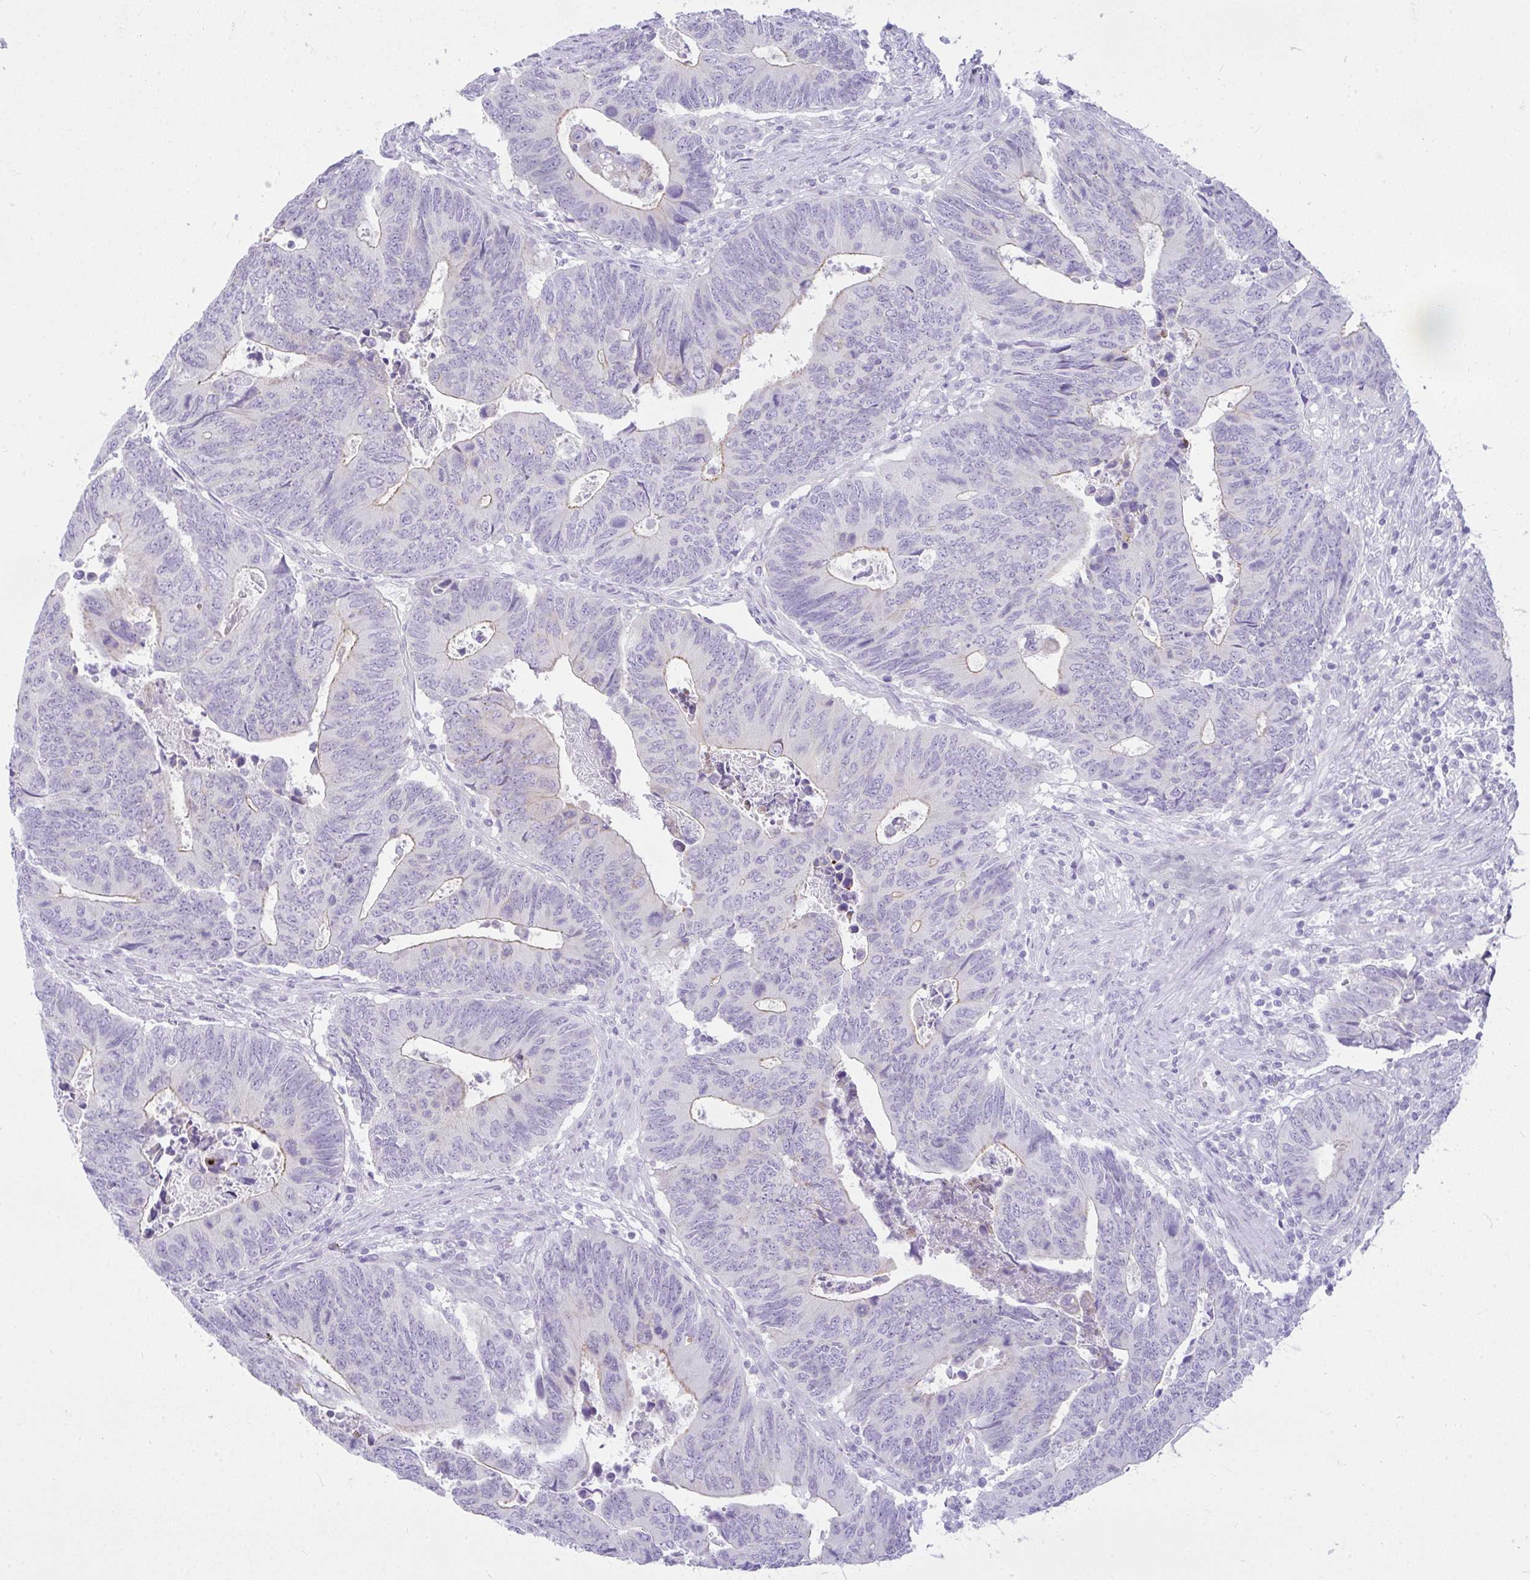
{"staining": {"intensity": "weak", "quantity": "<25%", "location": "cytoplasmic/membranous"}, "tissue": "colorectal cancer", "cell_type": "Tumor cells", "image_type": "cancer", "snomed": [{"axis": "morphology", "description": "Adenocarcinoma, NOS"}, {"axis": "topography", "description": "Colon"}], "caption": "This is a histopathology image of immunohistochemistry staining of colorectal cancer (adenocarcinoma), which shows no expression in tumor cells.", "gene": "RASL10A", "patient": {"sex": "male", "age": 87}}